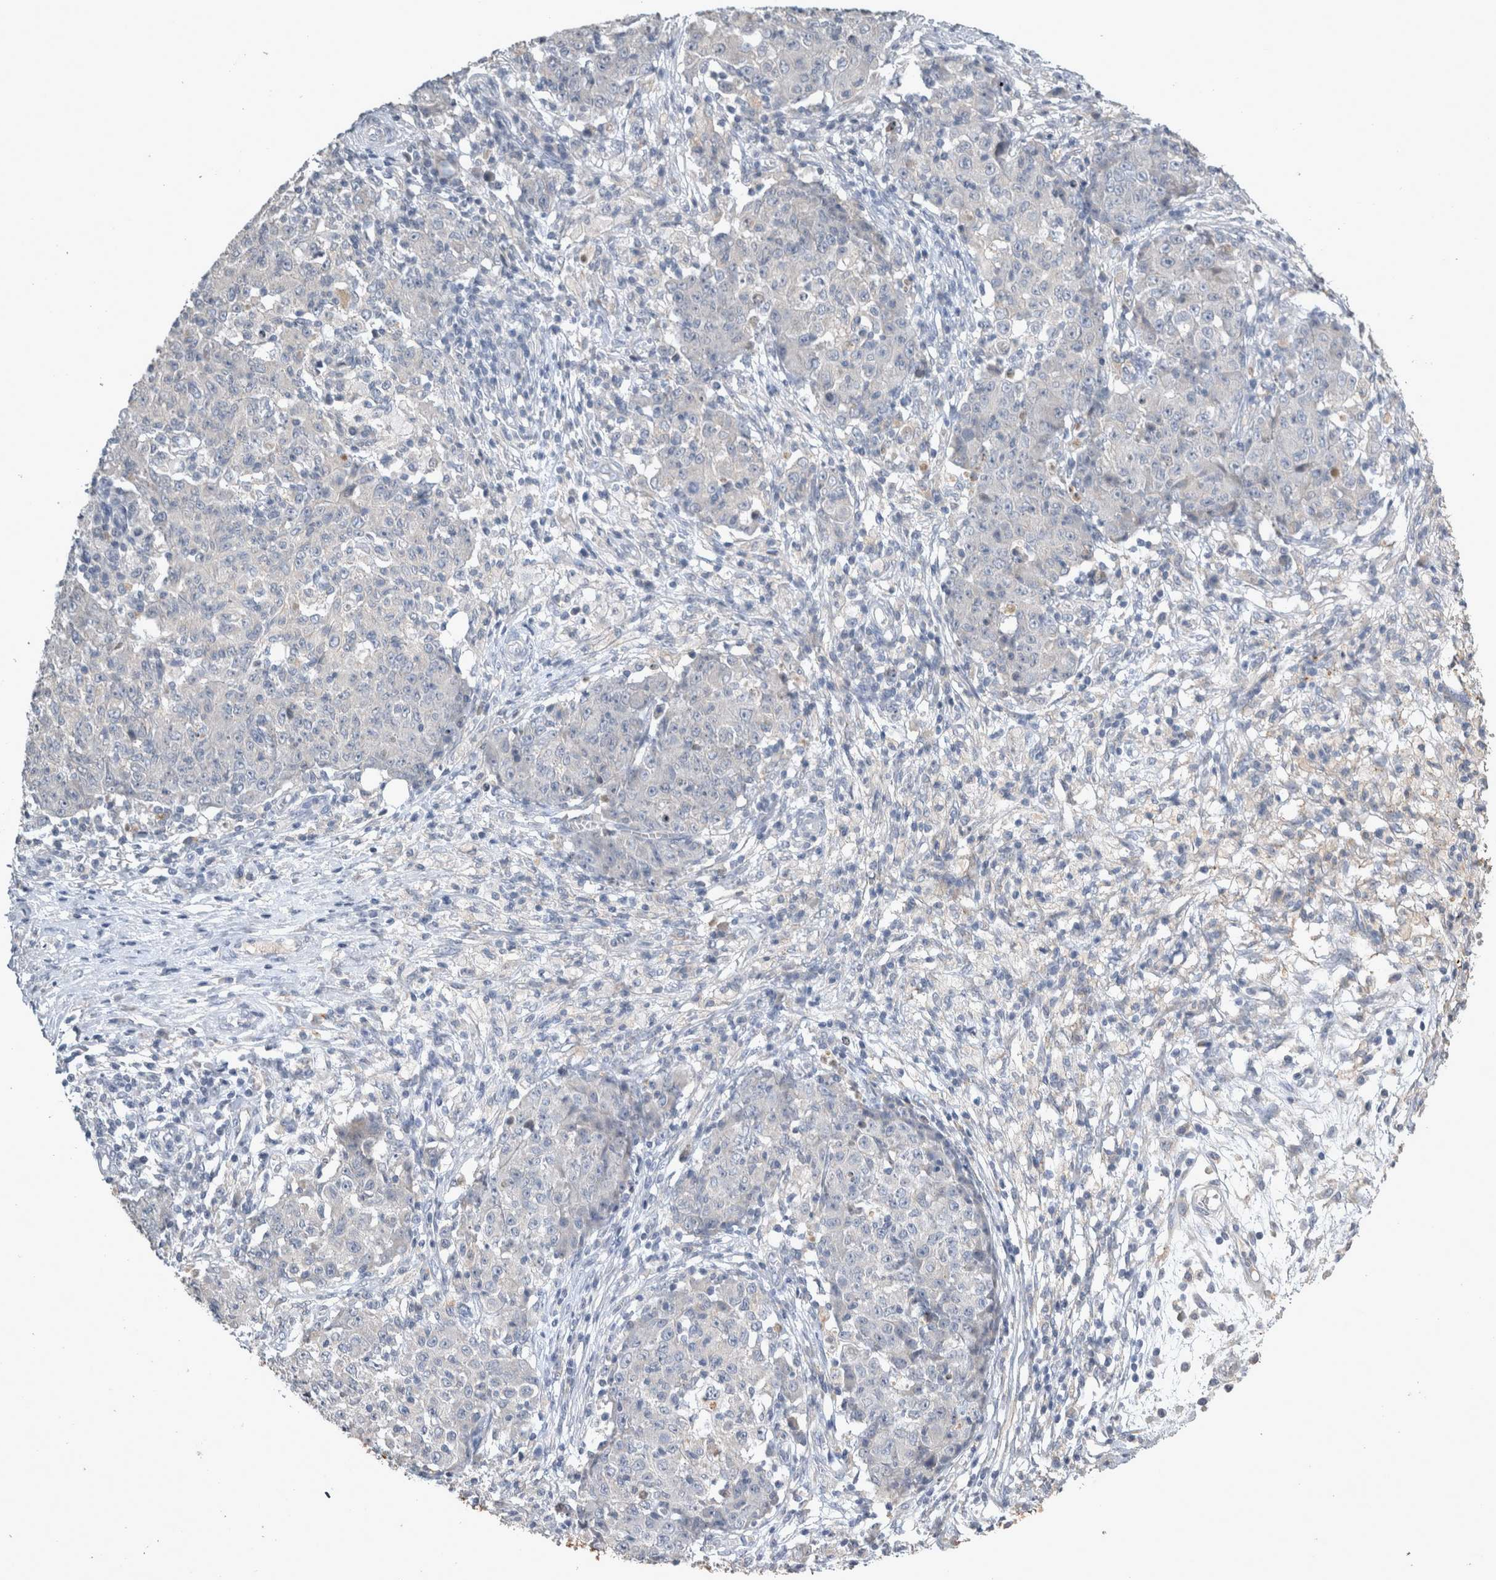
{"staining": {"intensity": "negative", "quantity": "none", "location": "none"}, "tissue": "ovarian cancer", "cell_type": "Tumor cells", "image_type": "cancer", "snomed": [{"axis": "morphology", "description": "Carcinoma, endometroid"}, {"axis": "topography", "description": "Ovary"}], "caption": "Tumor cells are negative for protein expression in human ovarian endometroid carcinoma.", "gene": "SLC22A11", "patient": {"sex": "female", "age": 42}}